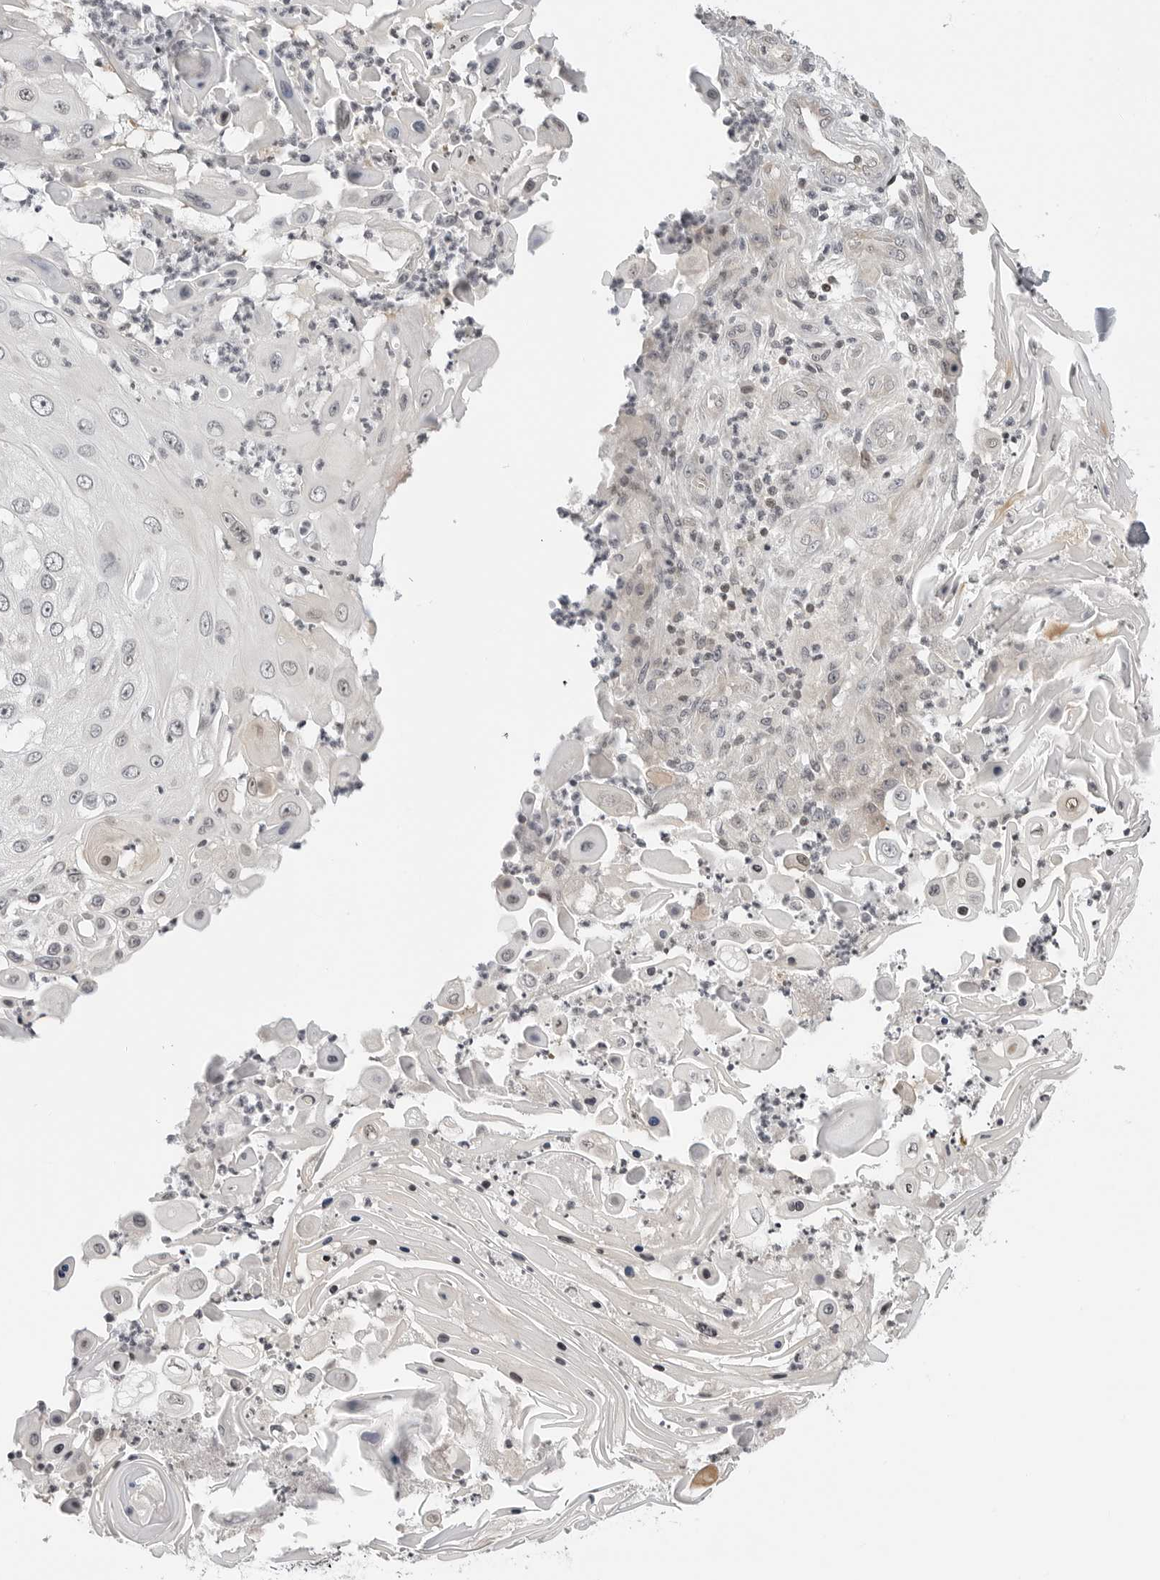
{"staining": {"intensity": "negative", "quantity": "none", "location": "none"}, "tissue": "skin cancer", "cell_type": "Tumor cells", "image_type": "cancer", "snomed": [{"axis": "morphology", "description": "Squamous cell carcinoma, NOS"}, {"axis": "topography", "description": "Skin"}], "caption": "An IHC photomicrograph of skin squamous cell carcinoma is shown. There is no staining in tumor cells of skin squamous cell carcinoma. (Stains: DAB immunohistochemistry with hematoxylin counter stain, Microscopy: brightfield microscopy at high magnification).", "gene": "C8orf33", "patient": {"sex": "female", "age": 44}}